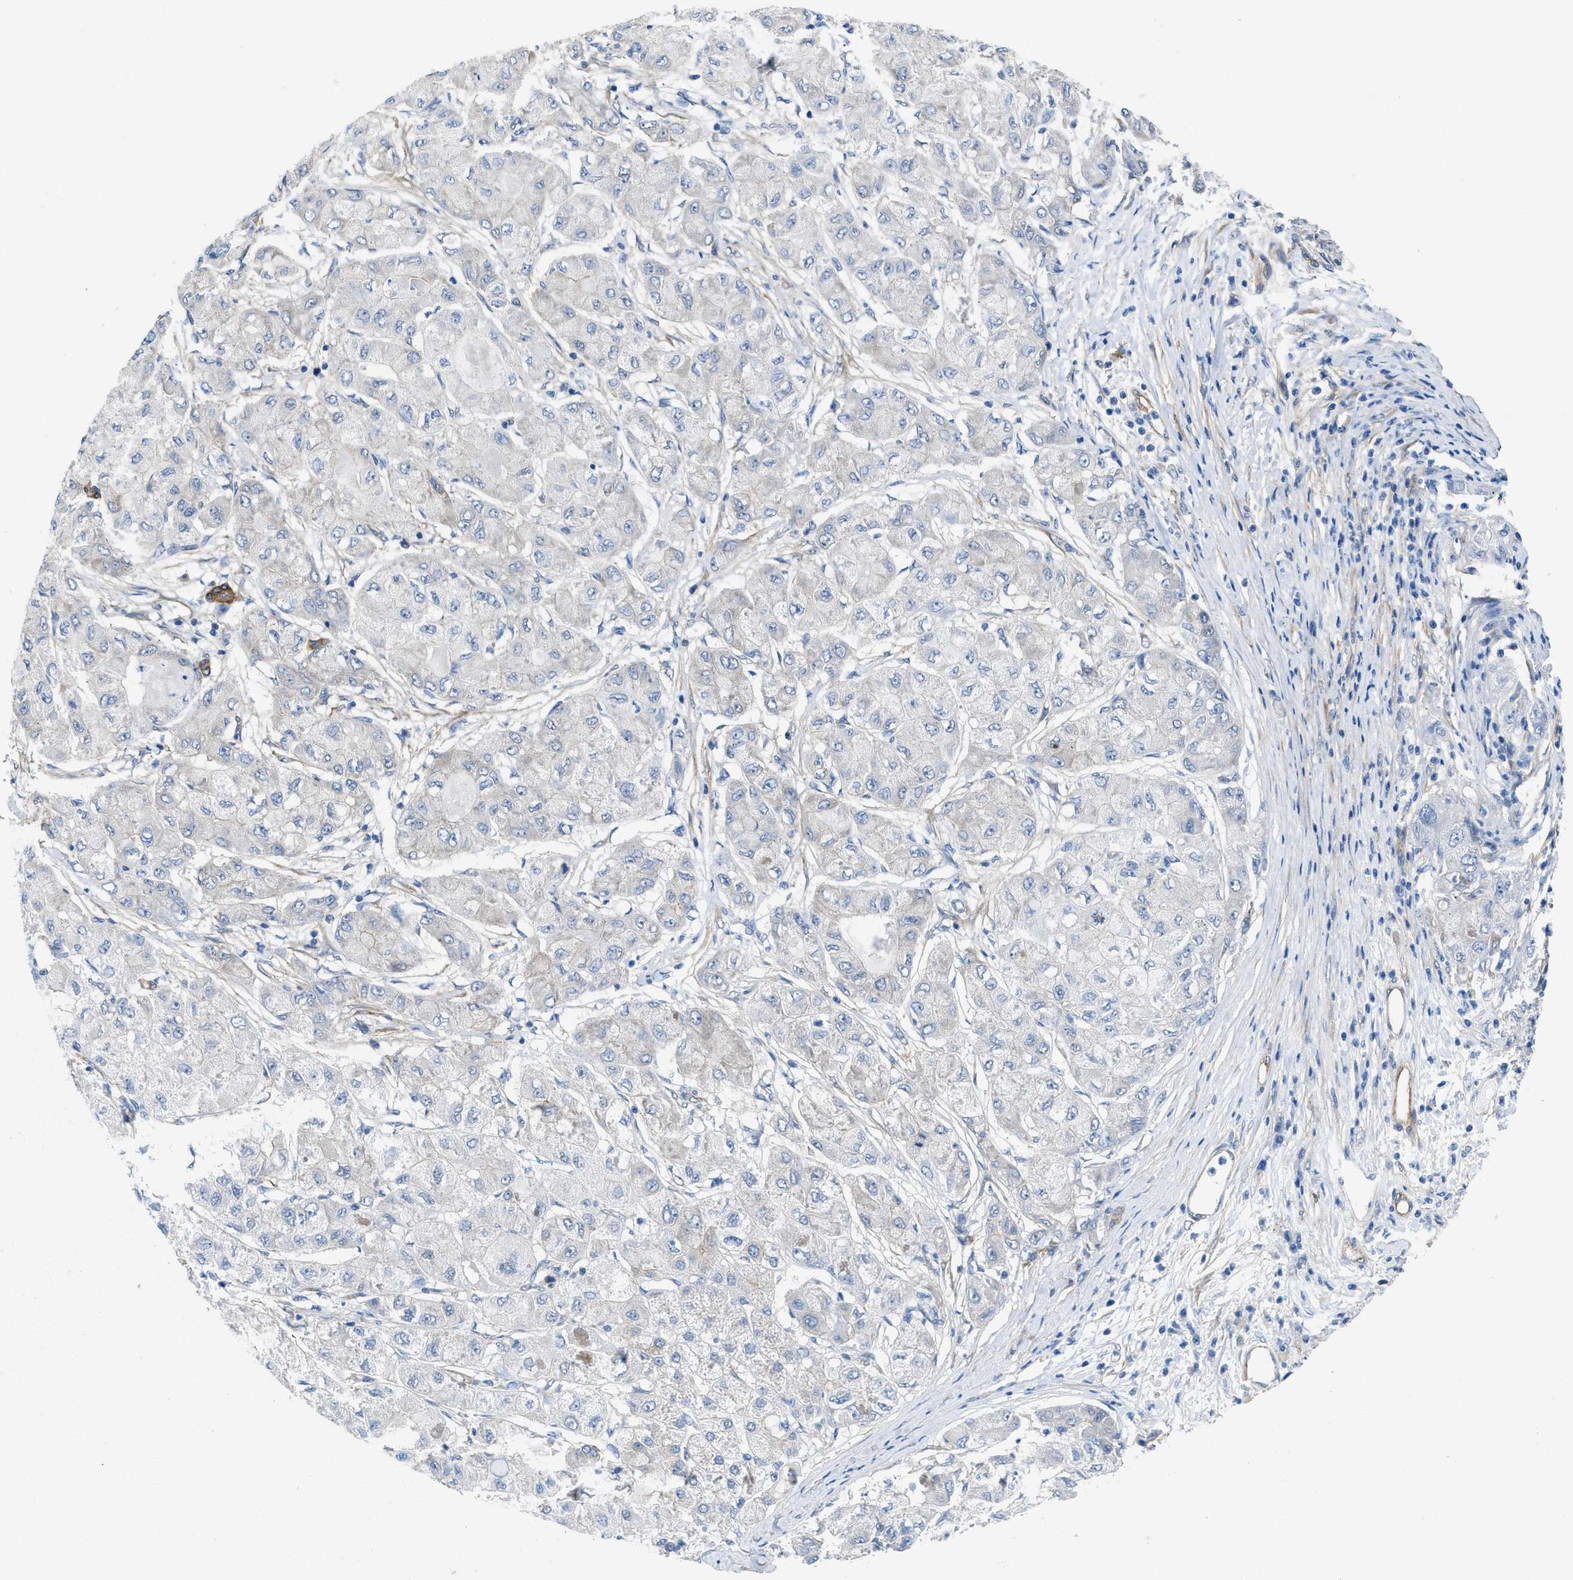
{"staining": {"intensity": "negative", "quantity": "none", "location": "none"}, "tissue": "liver cancer", "cell_type": "Tumor cells", "image_type": "cancer", "snomed": [{"axis": "morphology", "description": "Carcinoma, Hepatocellular, NOS"}, {"axis": "topography", "description": "Liver"}], "caption": "The image reveals no significant staining in tumor cells of hepatocellular carcinoma (liver).", "gene": "PDLIM5", "patient": {"sex": "male", "age": 80}}